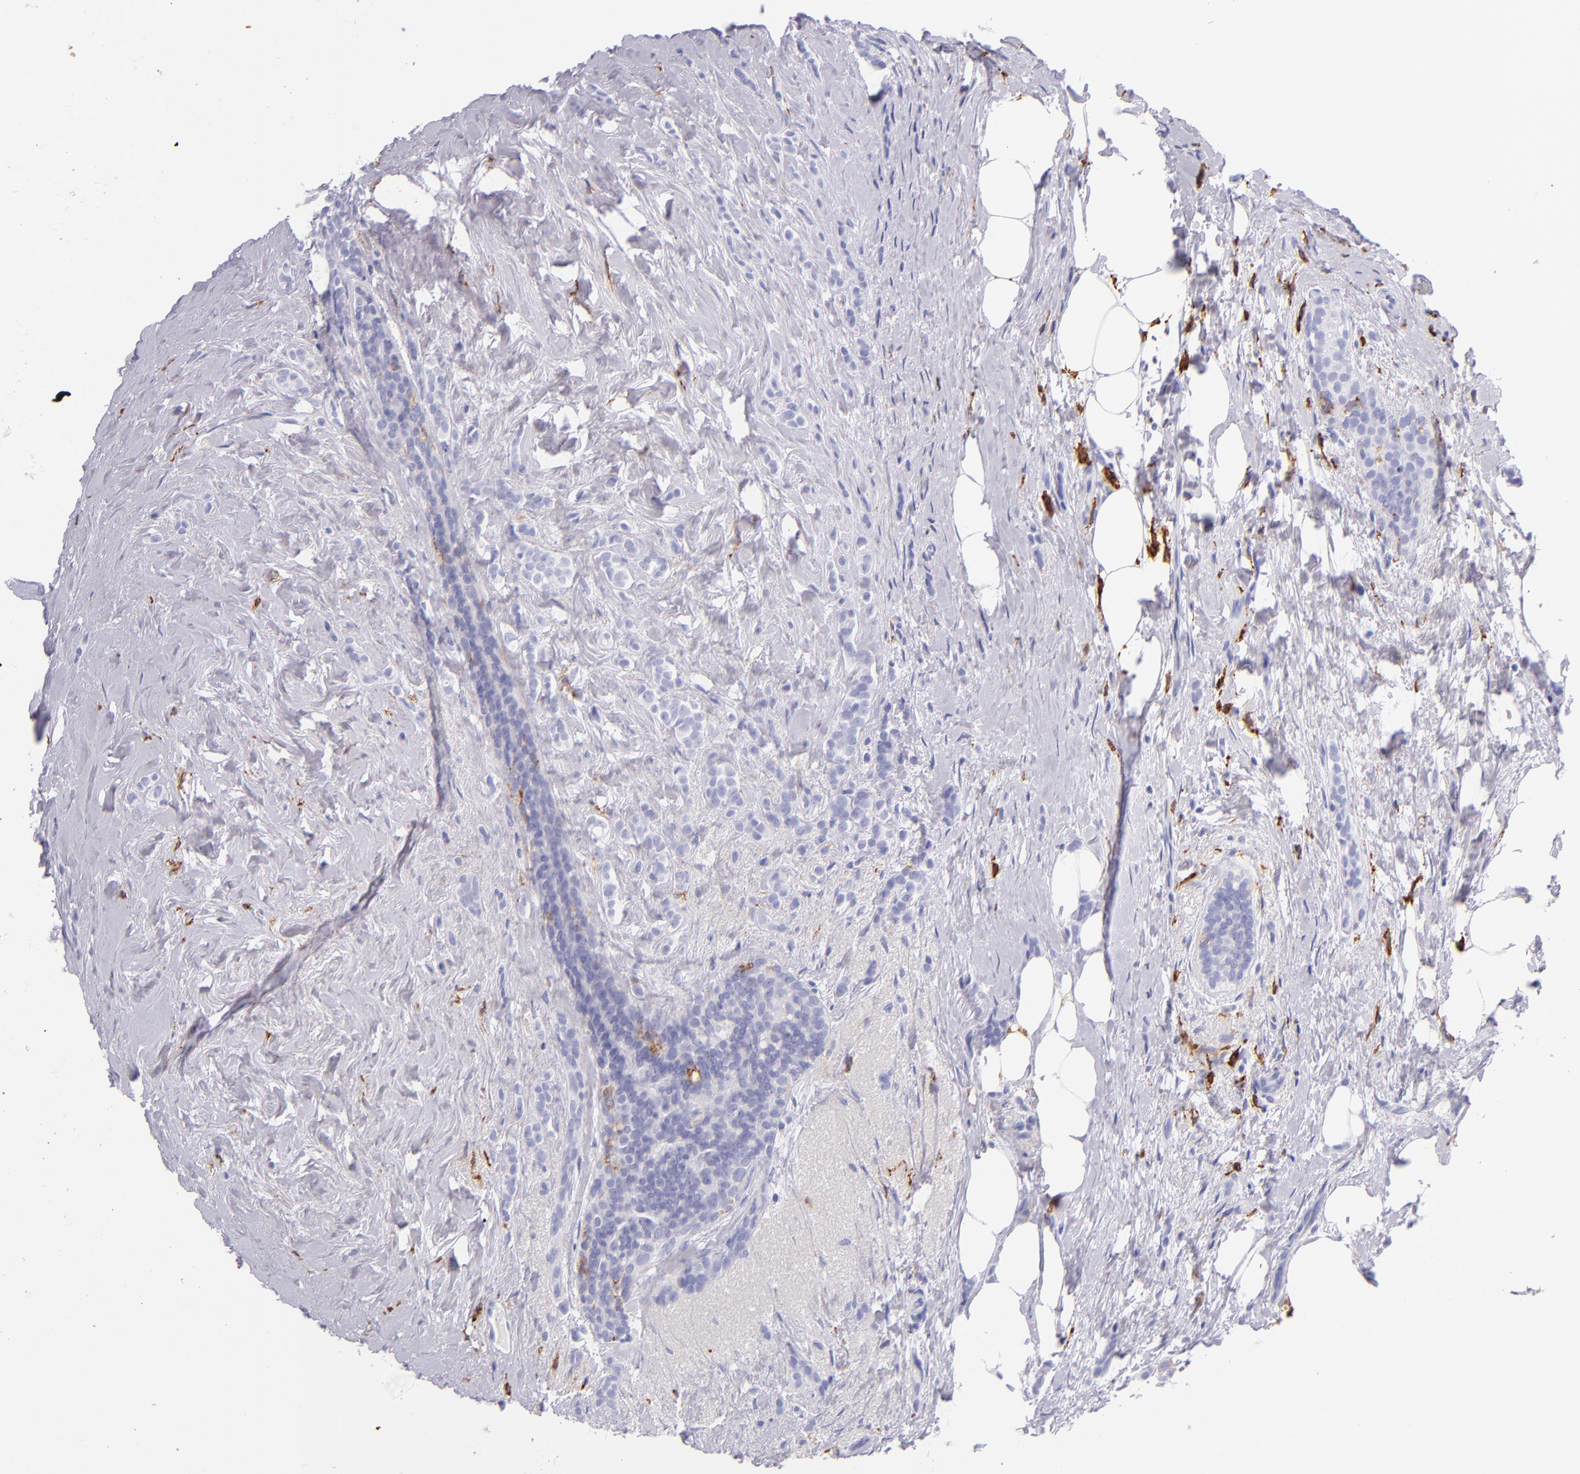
{"staining": {"intensity": "negative", "quantity": "none", "location": "none"}, "tissue": "breast cancer", "cell_type": "Tumor cells", "image_type": "cancer", "snomed": [{"axis": "morphology", "description": "Lobular carcinoma"}, {"axis": "topography", "description": "Breast"}], "caption": "Tumor cells show no significant expression in breast cancer (lobular carcinoma).", "gene": "CD163", "patient": {"sex": "female", "age": 56}}